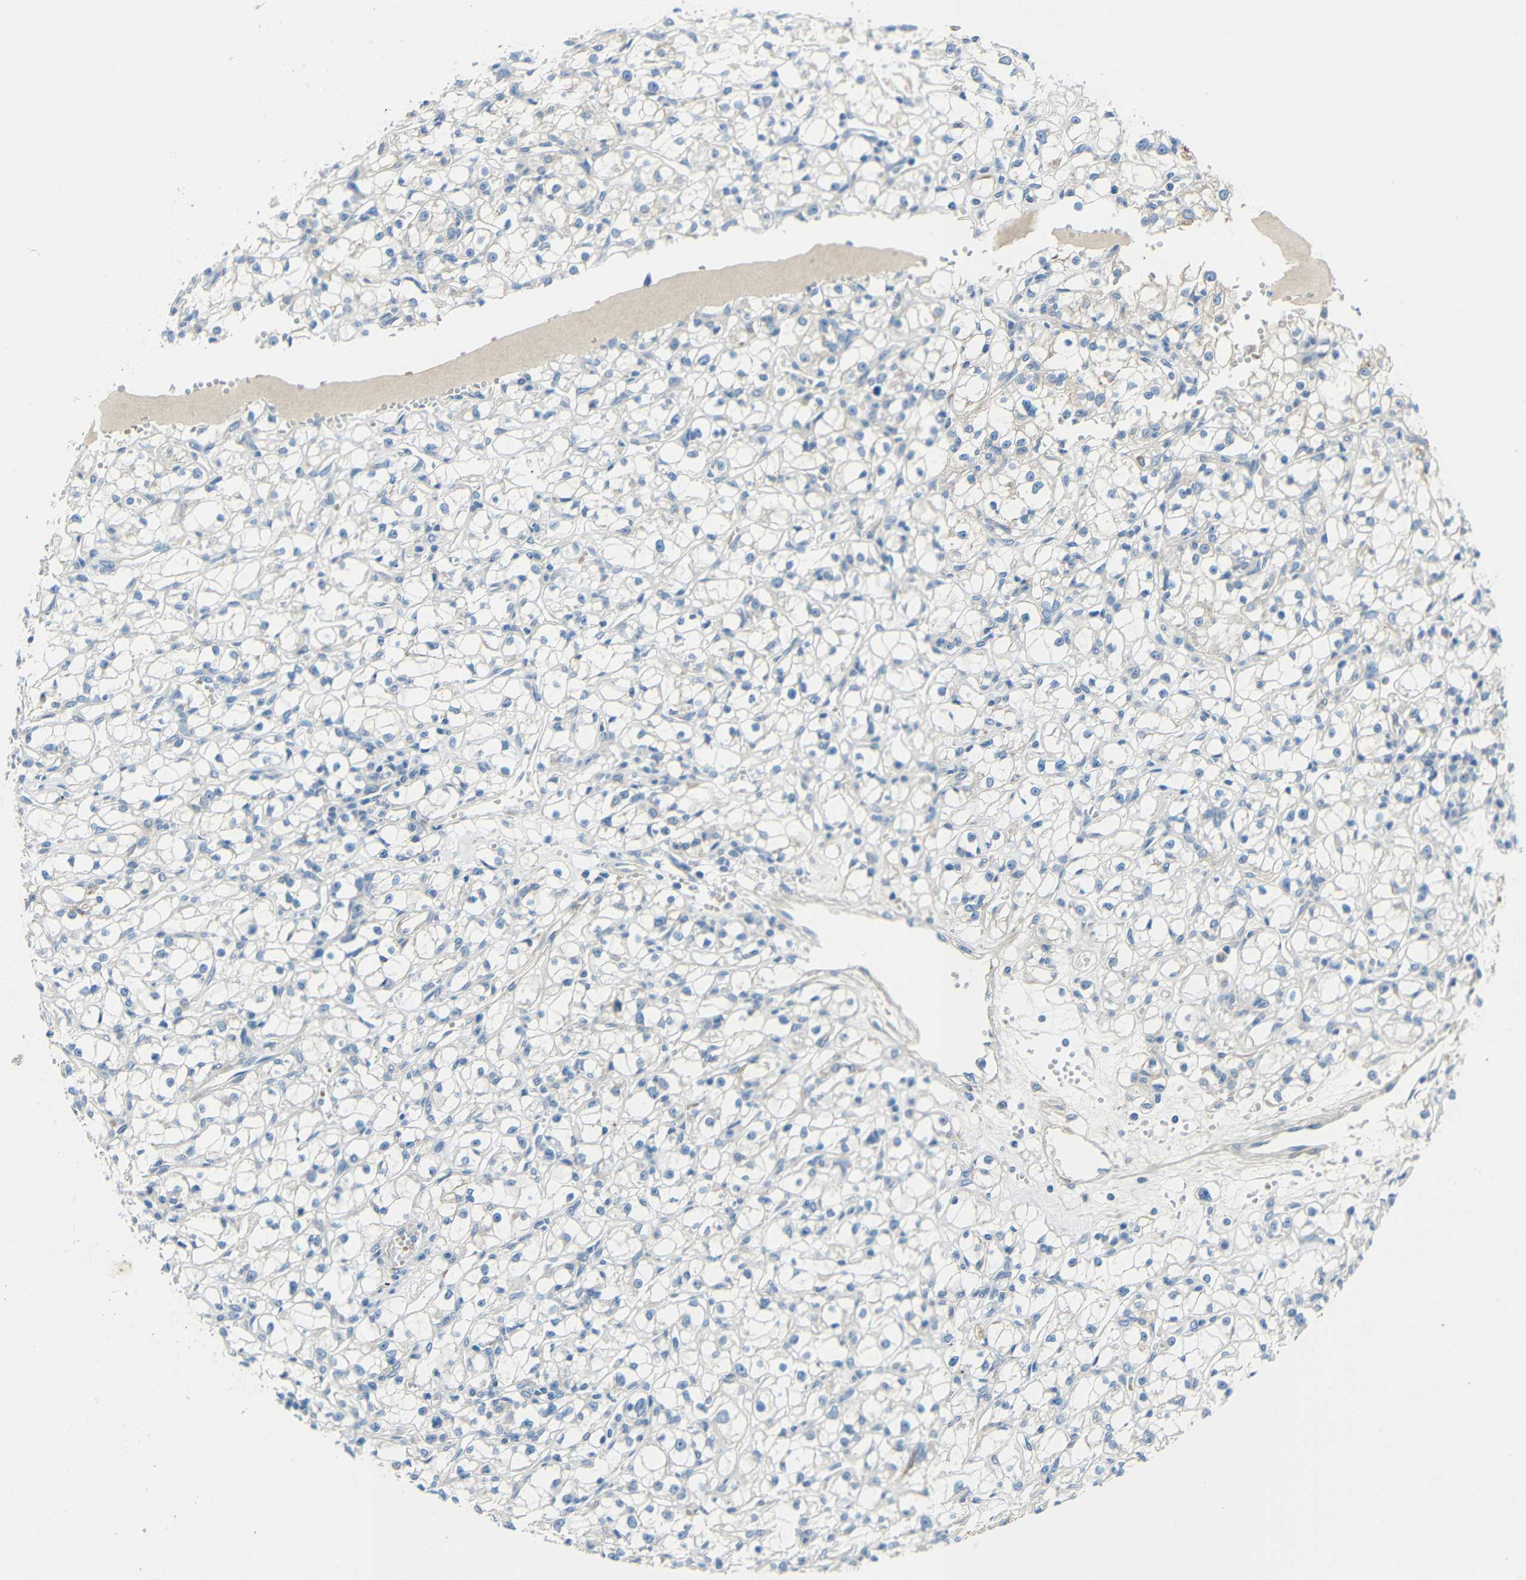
{"staining": {"intensity": "negative", "quantity": "none", "location": "none"}, "tissue": "renal cancer", "cell_type": "Tumor cells", "image_type": "cancer", "snomed": [{"axis": "morphology", "description": "Adenocarcinoma, NOS"}, {"axis": "topography", "description": "Kidney"}], "caption": "Immunohistochemical staining of human adenocarcinoma (renal) exhibits no significant expression in tumor cells.", "gene": "DCLK1", "patient": {"sex": "male", "age": 56}}